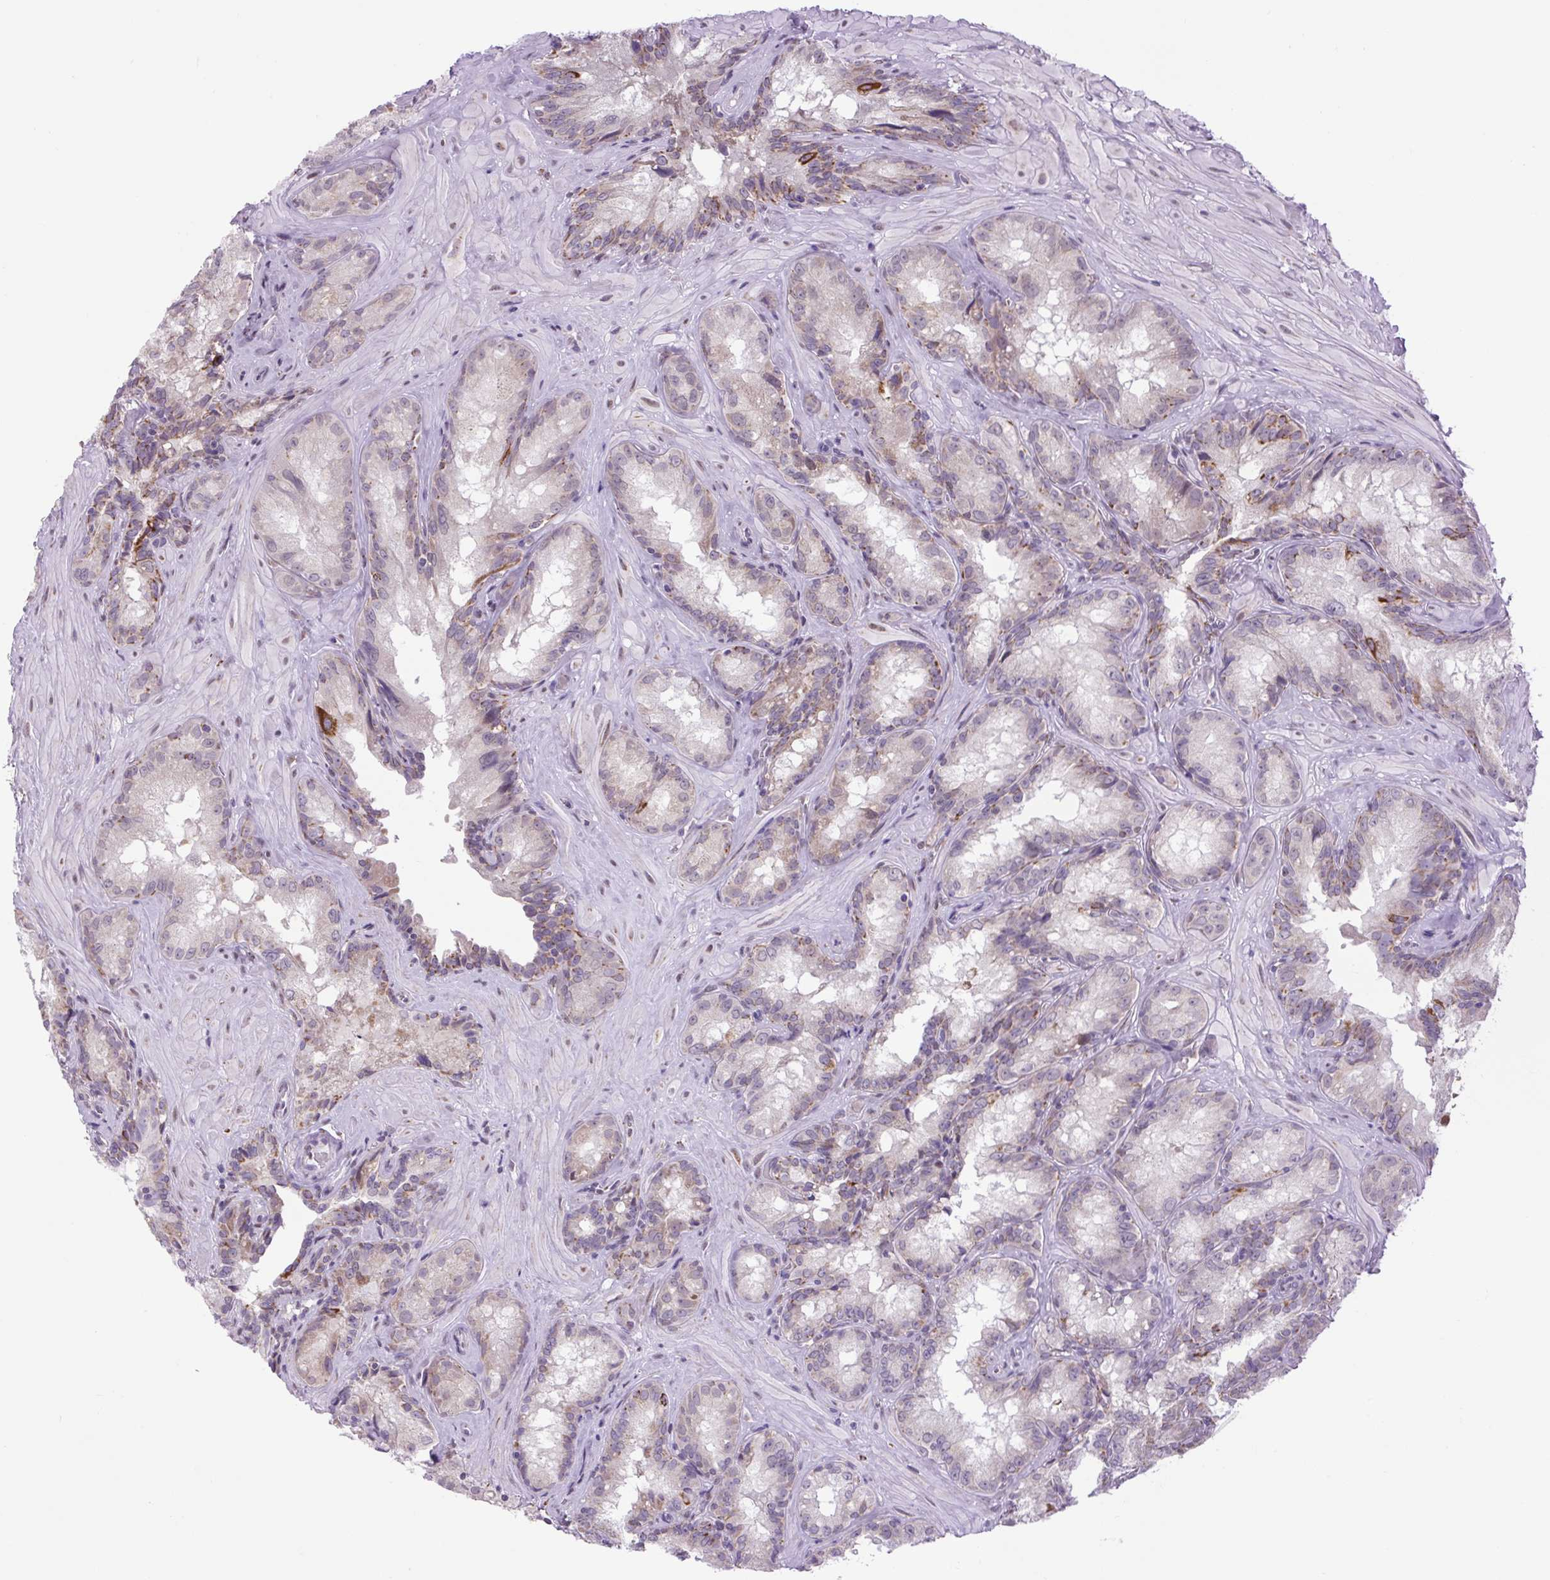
{"staining": {"intensity": "moderate", "quantity": "25%-75%", "location": "cytoplasmic/membranous"}, "tissue": "seminal vesicle", "cell_type": "Glandular cells", "image_type": "normal", "snomed": [{"axis": "morphology", "description": "Normal tissue, NOS"}, {"axis": "topography", "description": "Seminal veicle"}], "caption": "Immunohistochemistry (IHC) photomicrograph of benign seminal vesicle: seminal vesicle stained using immunohistochemistry demonstrates medium levels of moderate protein expression localized specifically in the cytoplasmic/membranous of glandular cells, appearing as a cytoplasmic/membranous brown color.", "gene": "SCO2", "patient": {"sex": "male", "age": 47}}